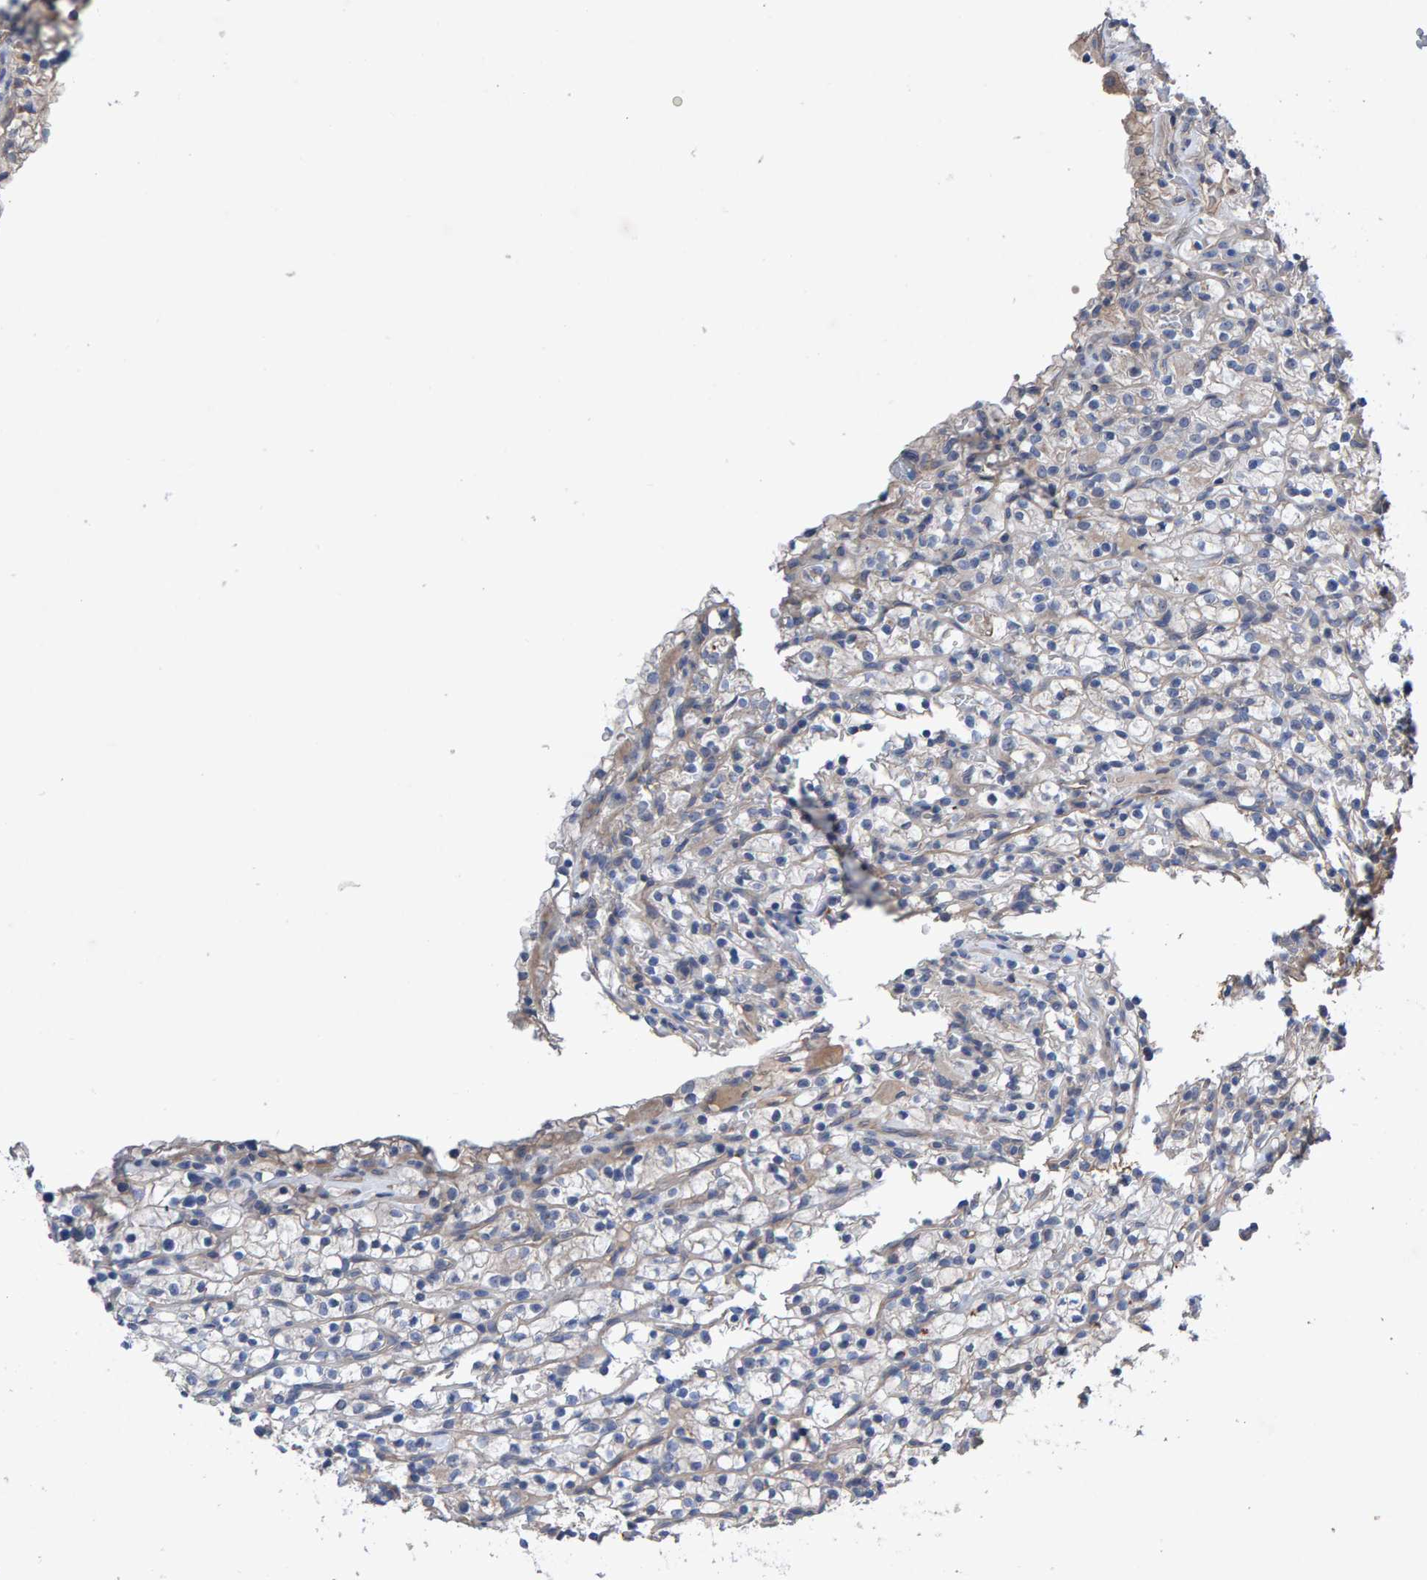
{"staining": {"intensity": "negative", "quantity": "none", "location": "none"}, "tissue": "renal cancer", "cell_type": "Tumor cells", "image_type": "cancer", "snomed": [{"axis": "morphology", "description": "Adenocarcinoma, NOS"}, {"axis": "topography", "description": "Kidney"}], "caption": "Adenocarcinoma (renal) was stained to show a protein in brown. There is no significant expression in tumor cells.", "gene": "EFR3A", "patient": {"sex": "female", "age": 57}}